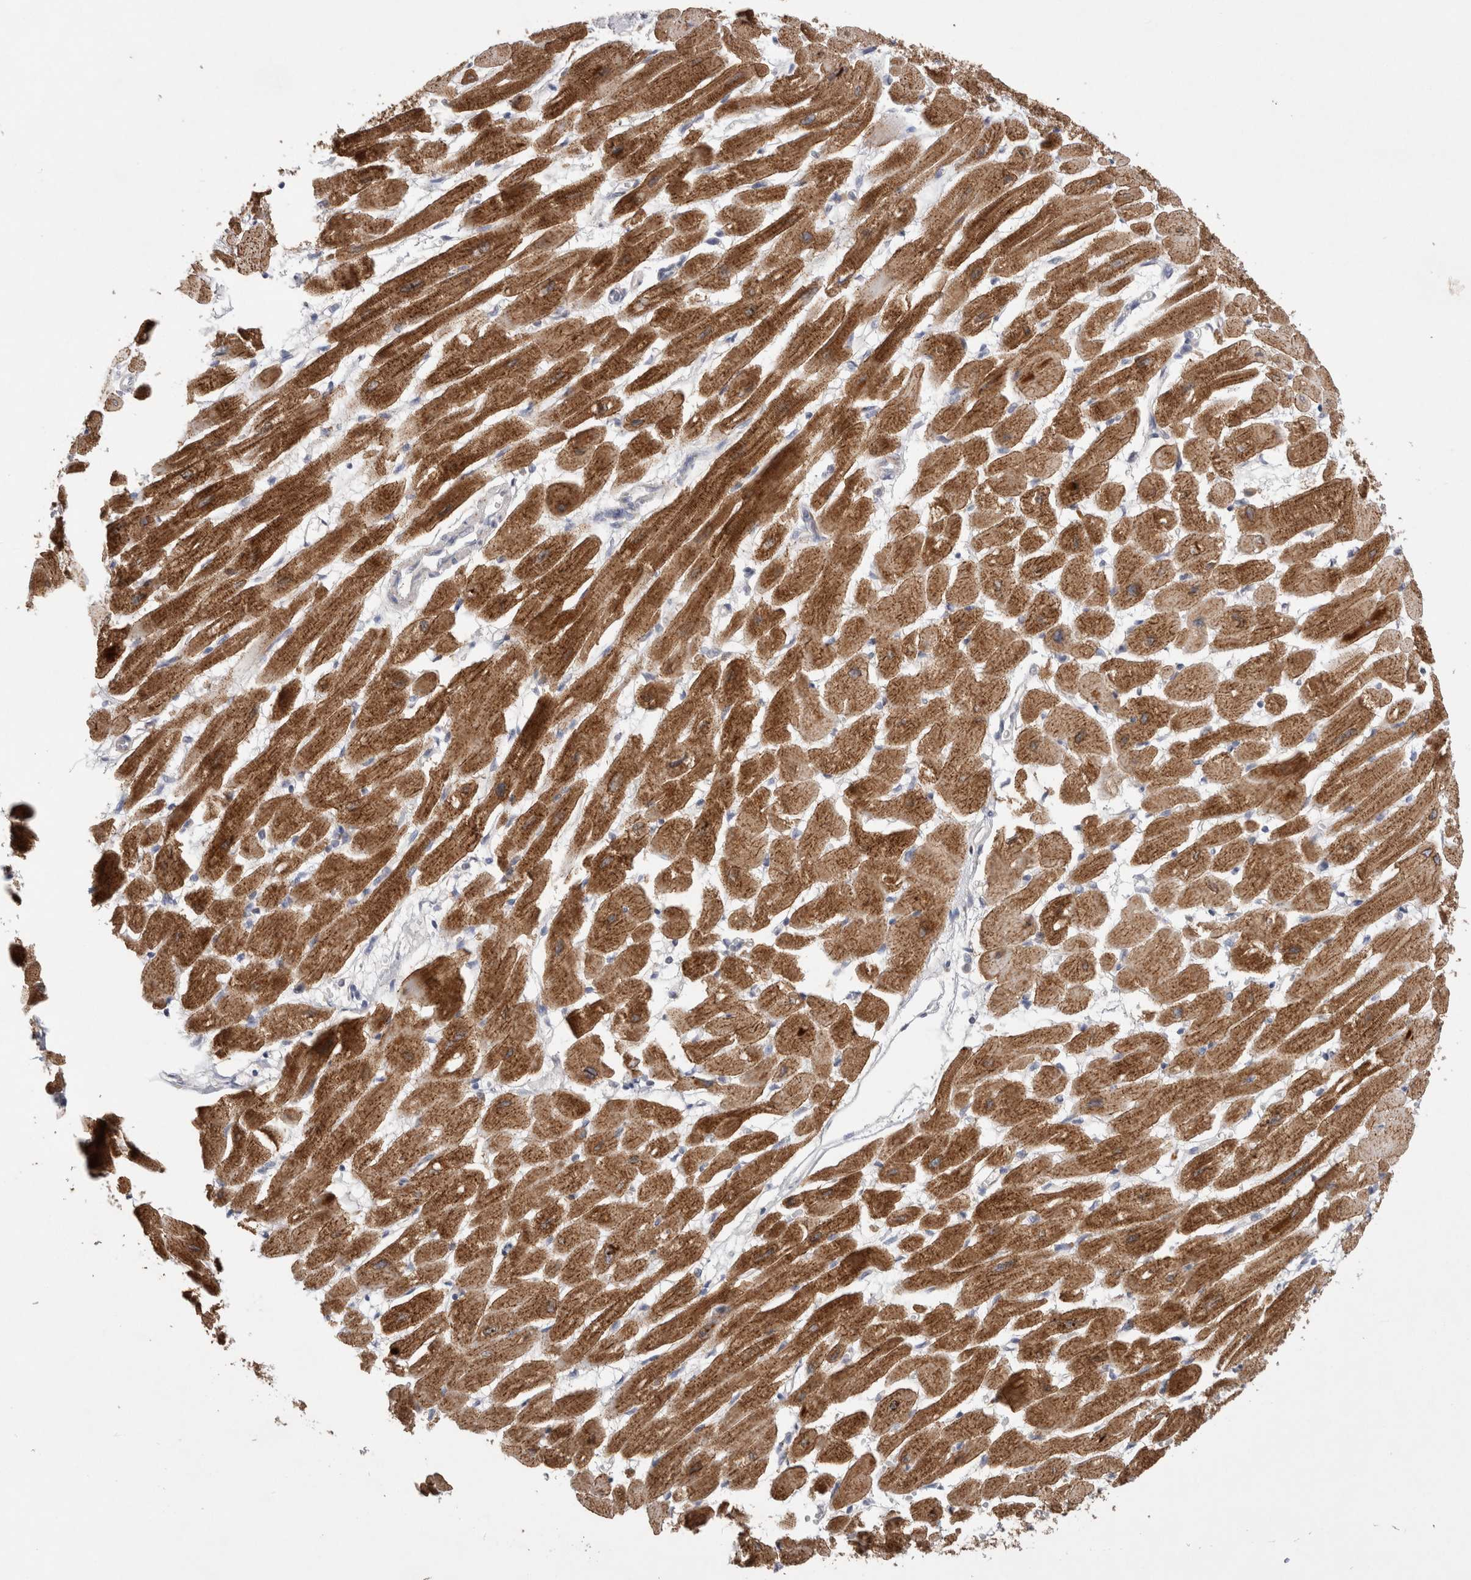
{"staining": {"intensity": "strong", "quantity": ">75%", "location": "cytoplasmic/membranous"}, "tissue": "heart muscle", "cell_type": "Cardiomyocytes", "image_type": "normal", "snomed": [{"axis": "morphology", "description": "Normal tissue, NOS"}, {"axis": "topography", "description": "Heart"}], "caption": "Cardiomyocytes show high levels of strong cytoplasmic/membranous positivity in about >75% of cells in benign human heart muscle.", "gene": "TBC1D16", "patient": {"sex": "female", "age": 54}}